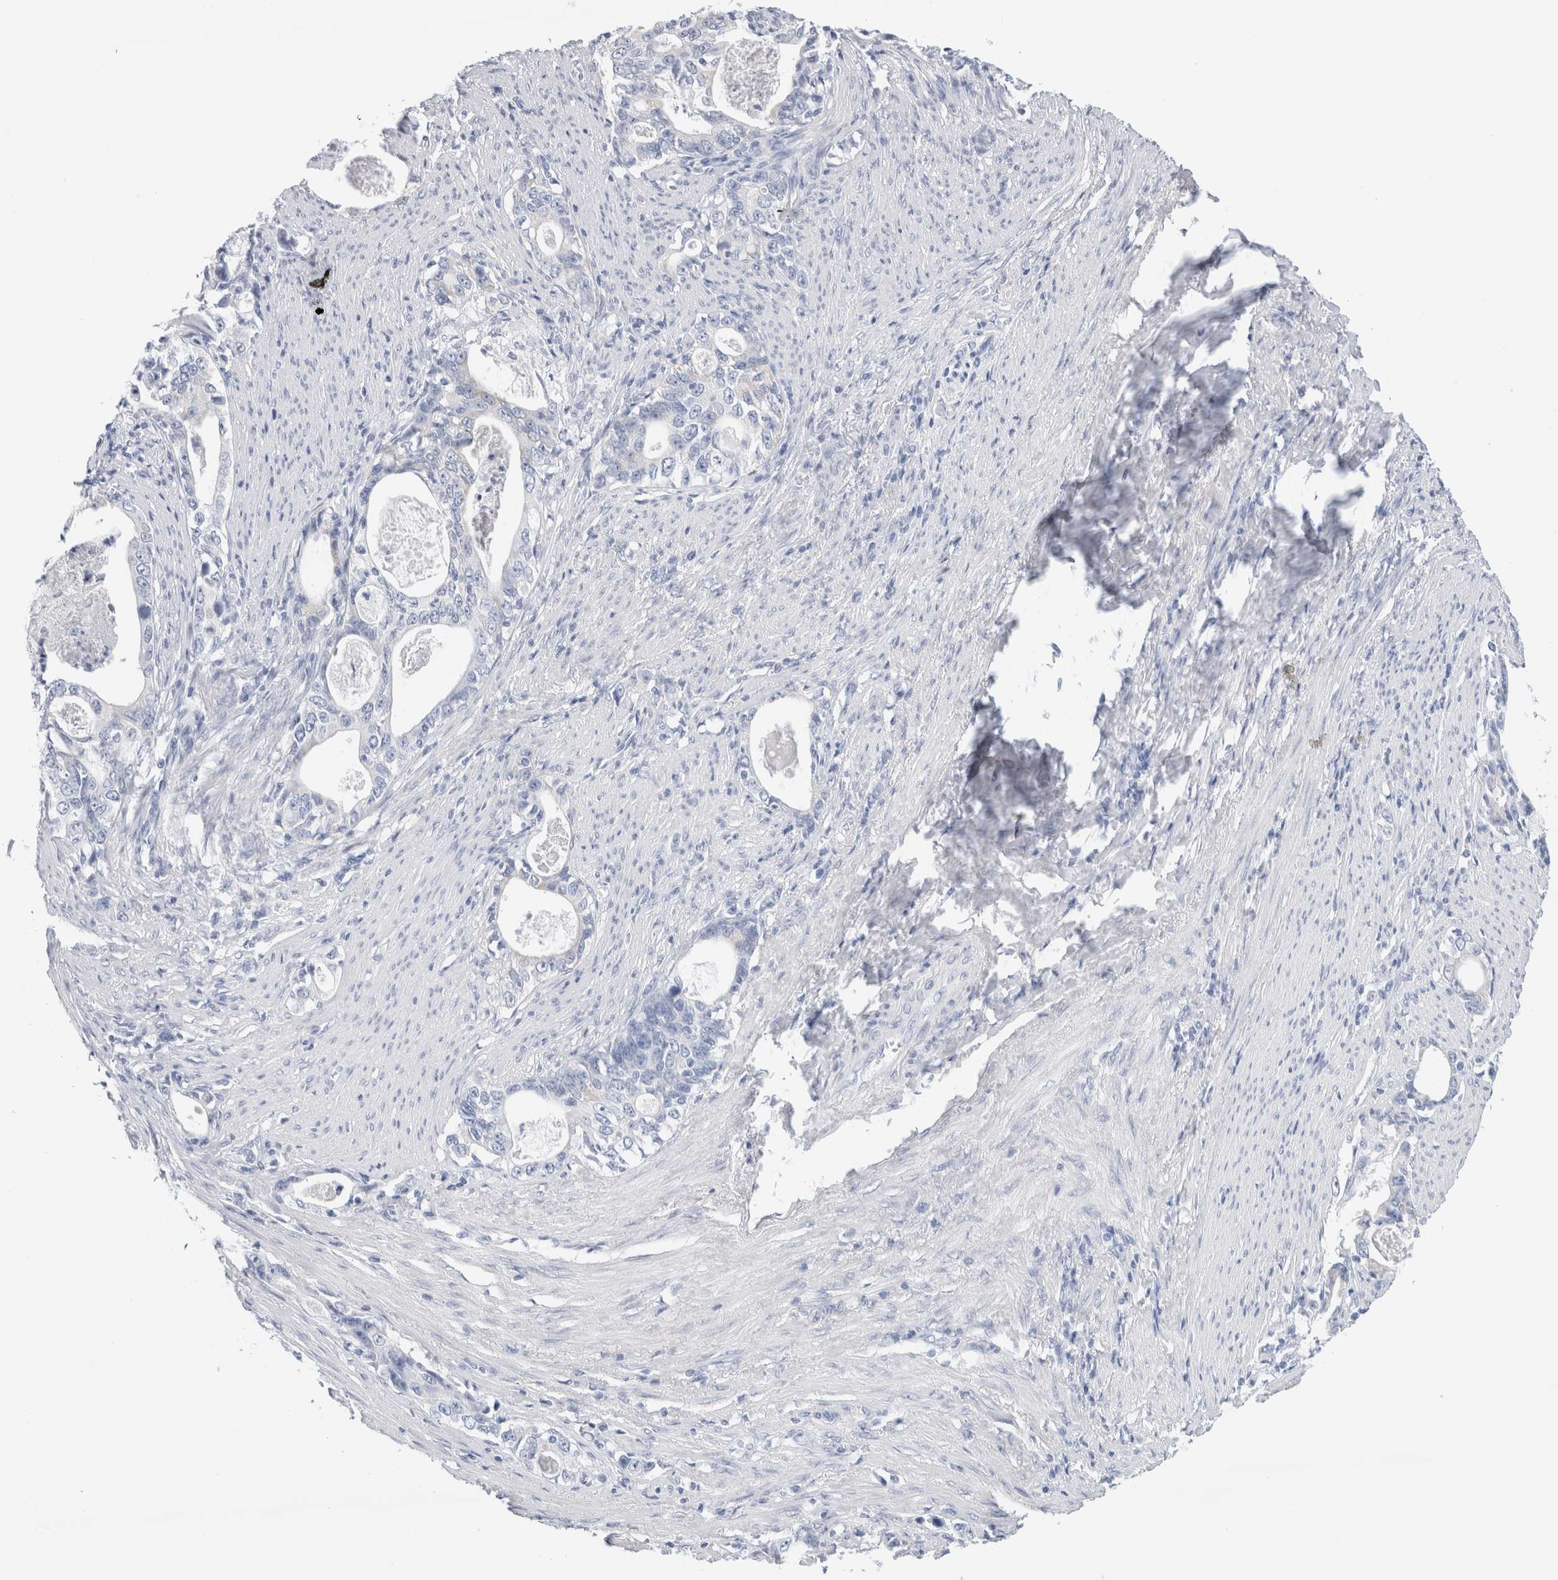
{"staining": {"intensity": "negative", "quantity": "none", "location": "none"}, "tissue": "stomach cancer", "cell_type": "Tumor cells", "image_type": "cancer", "snomed": [{"axis": "morphology", "description": "Adenocarcinoma, NOS"}, {"axis": "topography", "description": "Stomach, lower"}], "caption": "Immunohistochemistry (IHC) micrograph of neoplastic tissue: human stomach adenocarcinoma stained with DAB exhibits no significant protein expression in tumor cells.", "gene": "ECHDC2", "patient": {"sex": "female", "age": 72}}